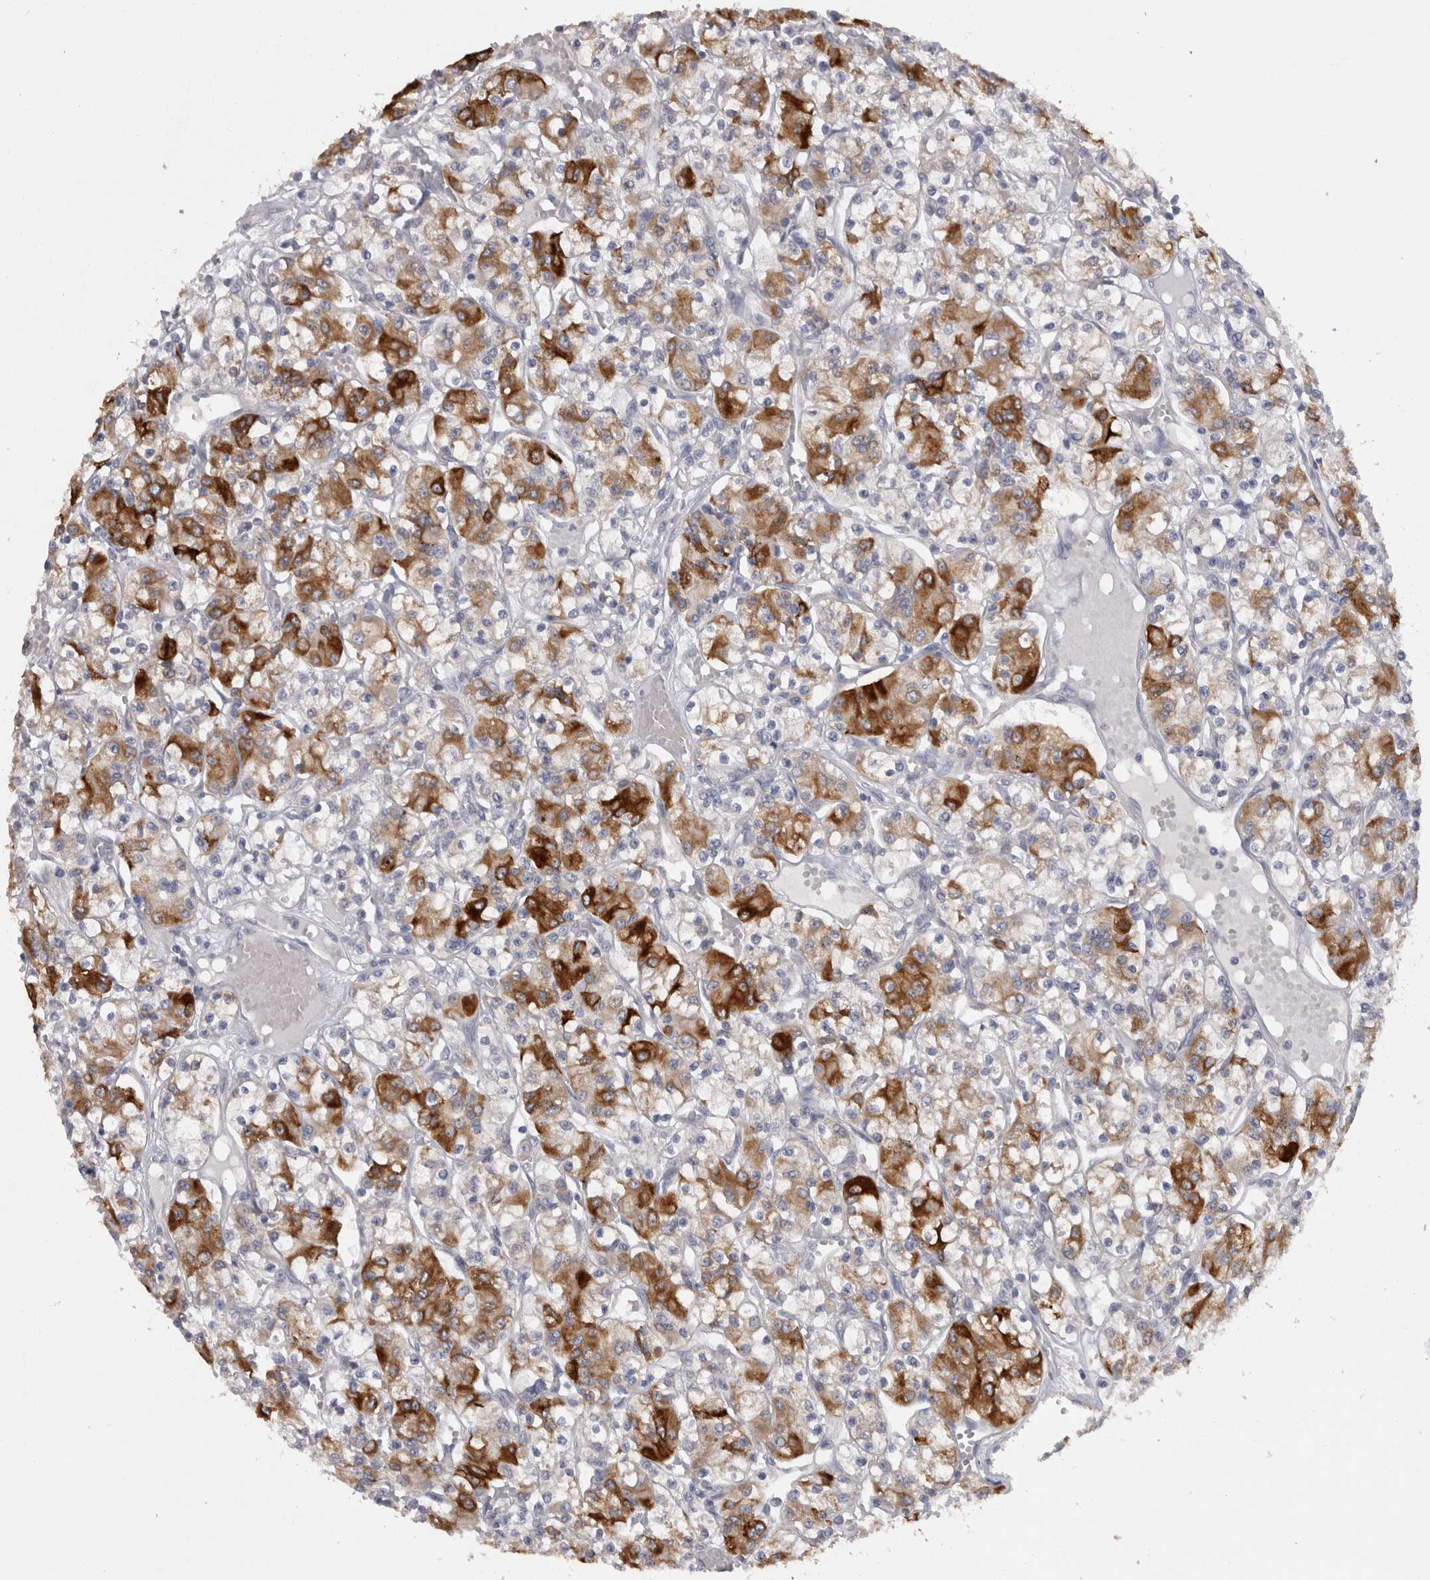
{"staining": {"intensity": "strong", "quantity": "25%-75%", "location": "cytoplasmic/membranous"}, "tissue": "renal cancer", "cell_type": "Tumor cells", "image_type": "cancer", "snomed": [{"axis": "morphology", "description": "Adenocarcinoma, NOS"}, {"axis": "topography", "description": "Kidney"}], "caption": "Strong cytoplasmic/membranous staining is seen in about 25%-75% of tumor cells in adenocarcinoma (renal). The staining was performed using DAB (3,3'-diaminobenzidine), with brown indicating positive protein expression. Nuclei are stained blue with hematoxylin.", "gene": "LRRC40", "patient": {"sex": "female", "age": 59}}